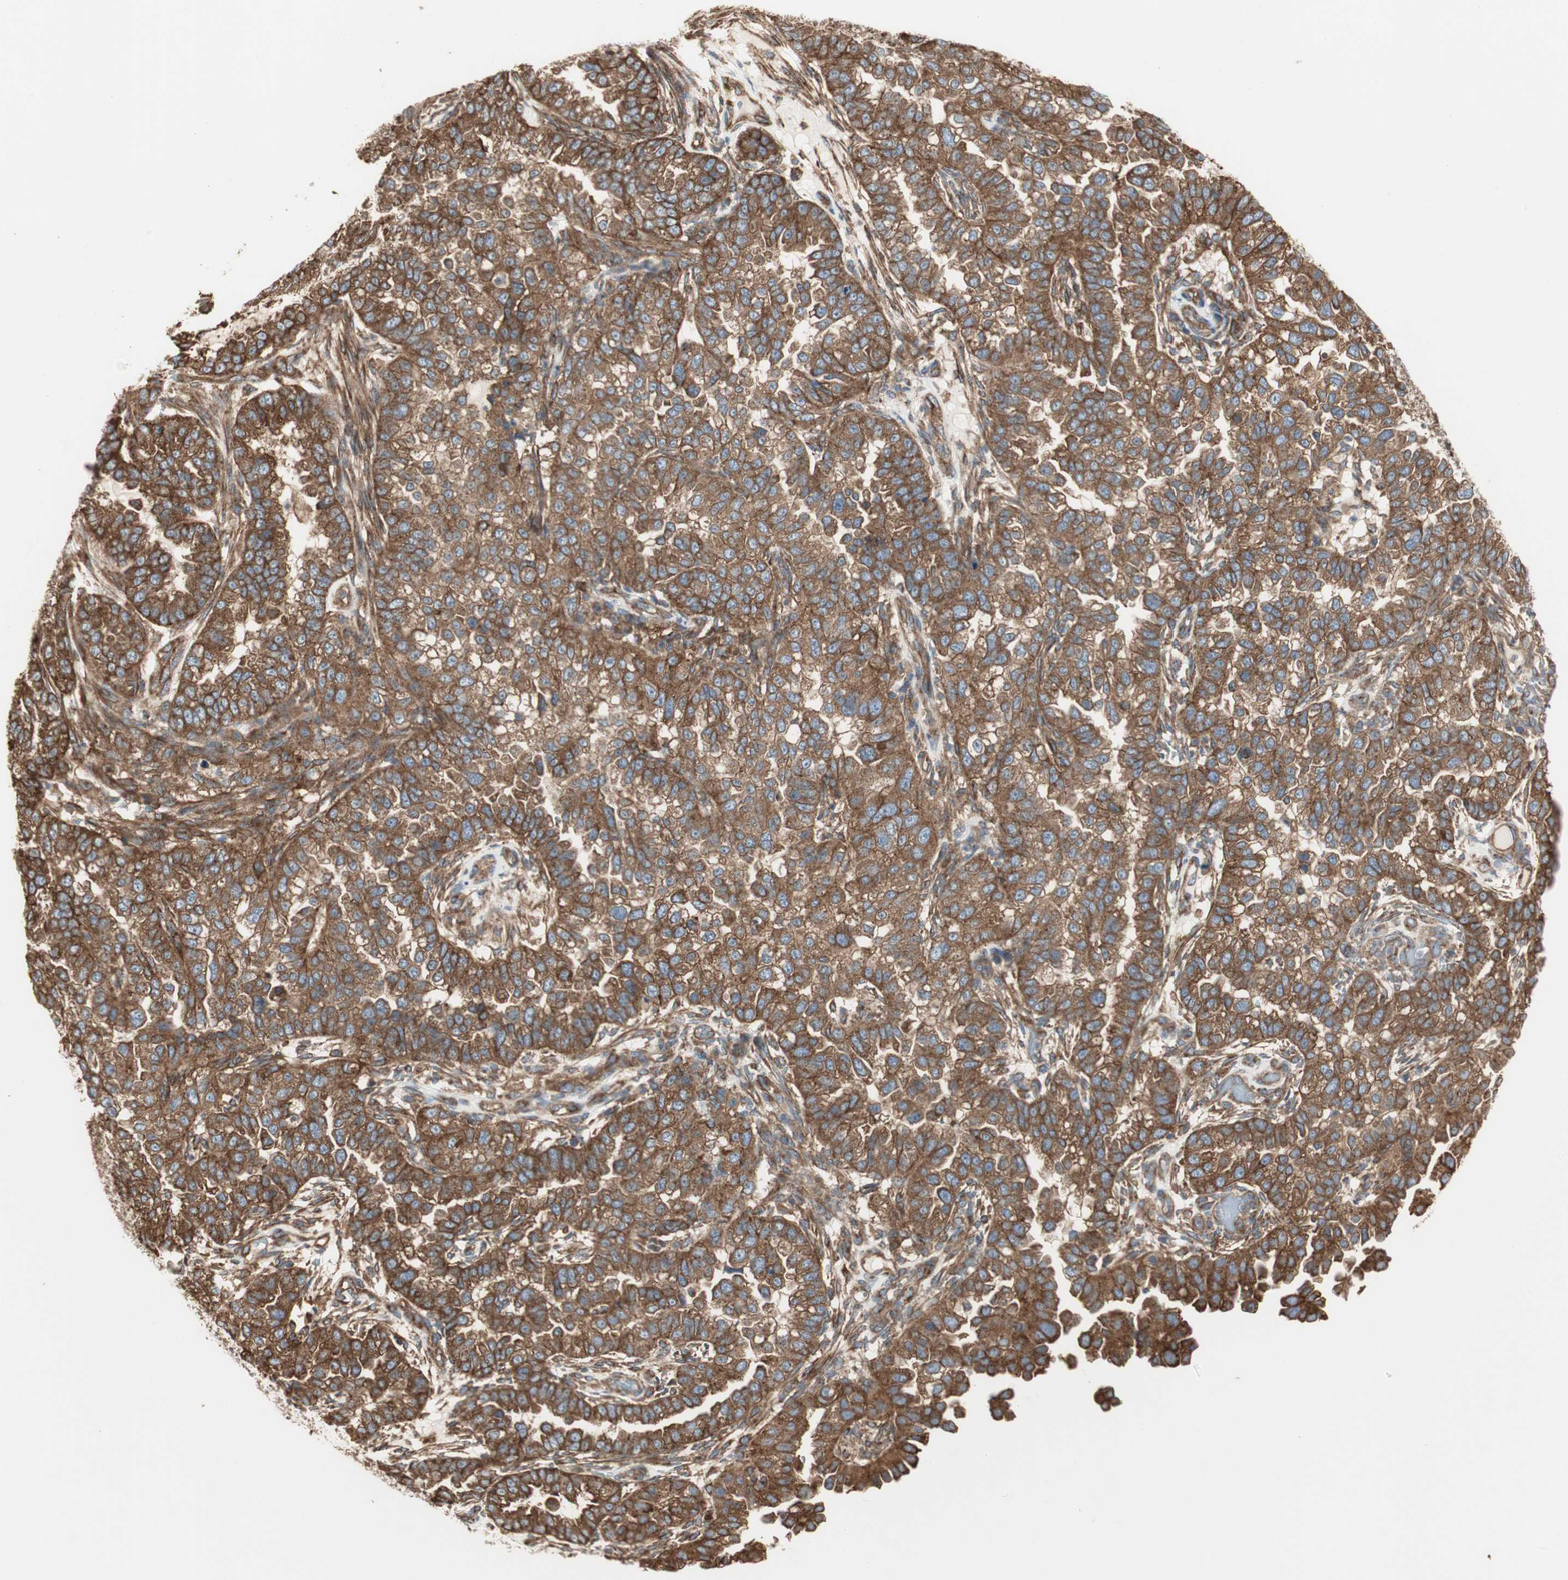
{"staining": {"intensity": "strong", "quantity": ">75%", "location": "cytoplasmic/membranous"}, "tissue": "endometrial cancer", "cell_type": "Tumor cells", "image_type": "cancer", "snomed": [{"axis": "morphology", "description": "Adenocarcinoma, NOS"}, {"axis": "topography", "description": "Endometrium"}], "caption": "DAB (3,3'-diaminobenzidine) immunohistochemical staining of endometrial adenocarcinoma displays strong cytoplasmic/membranous protein expression in approximately >75% of tumor cells. (Brightfield microscopy of DAB IHC at high magnification).", "gene": "H6PD", "patient": {"sex": "female", "age": 85}}